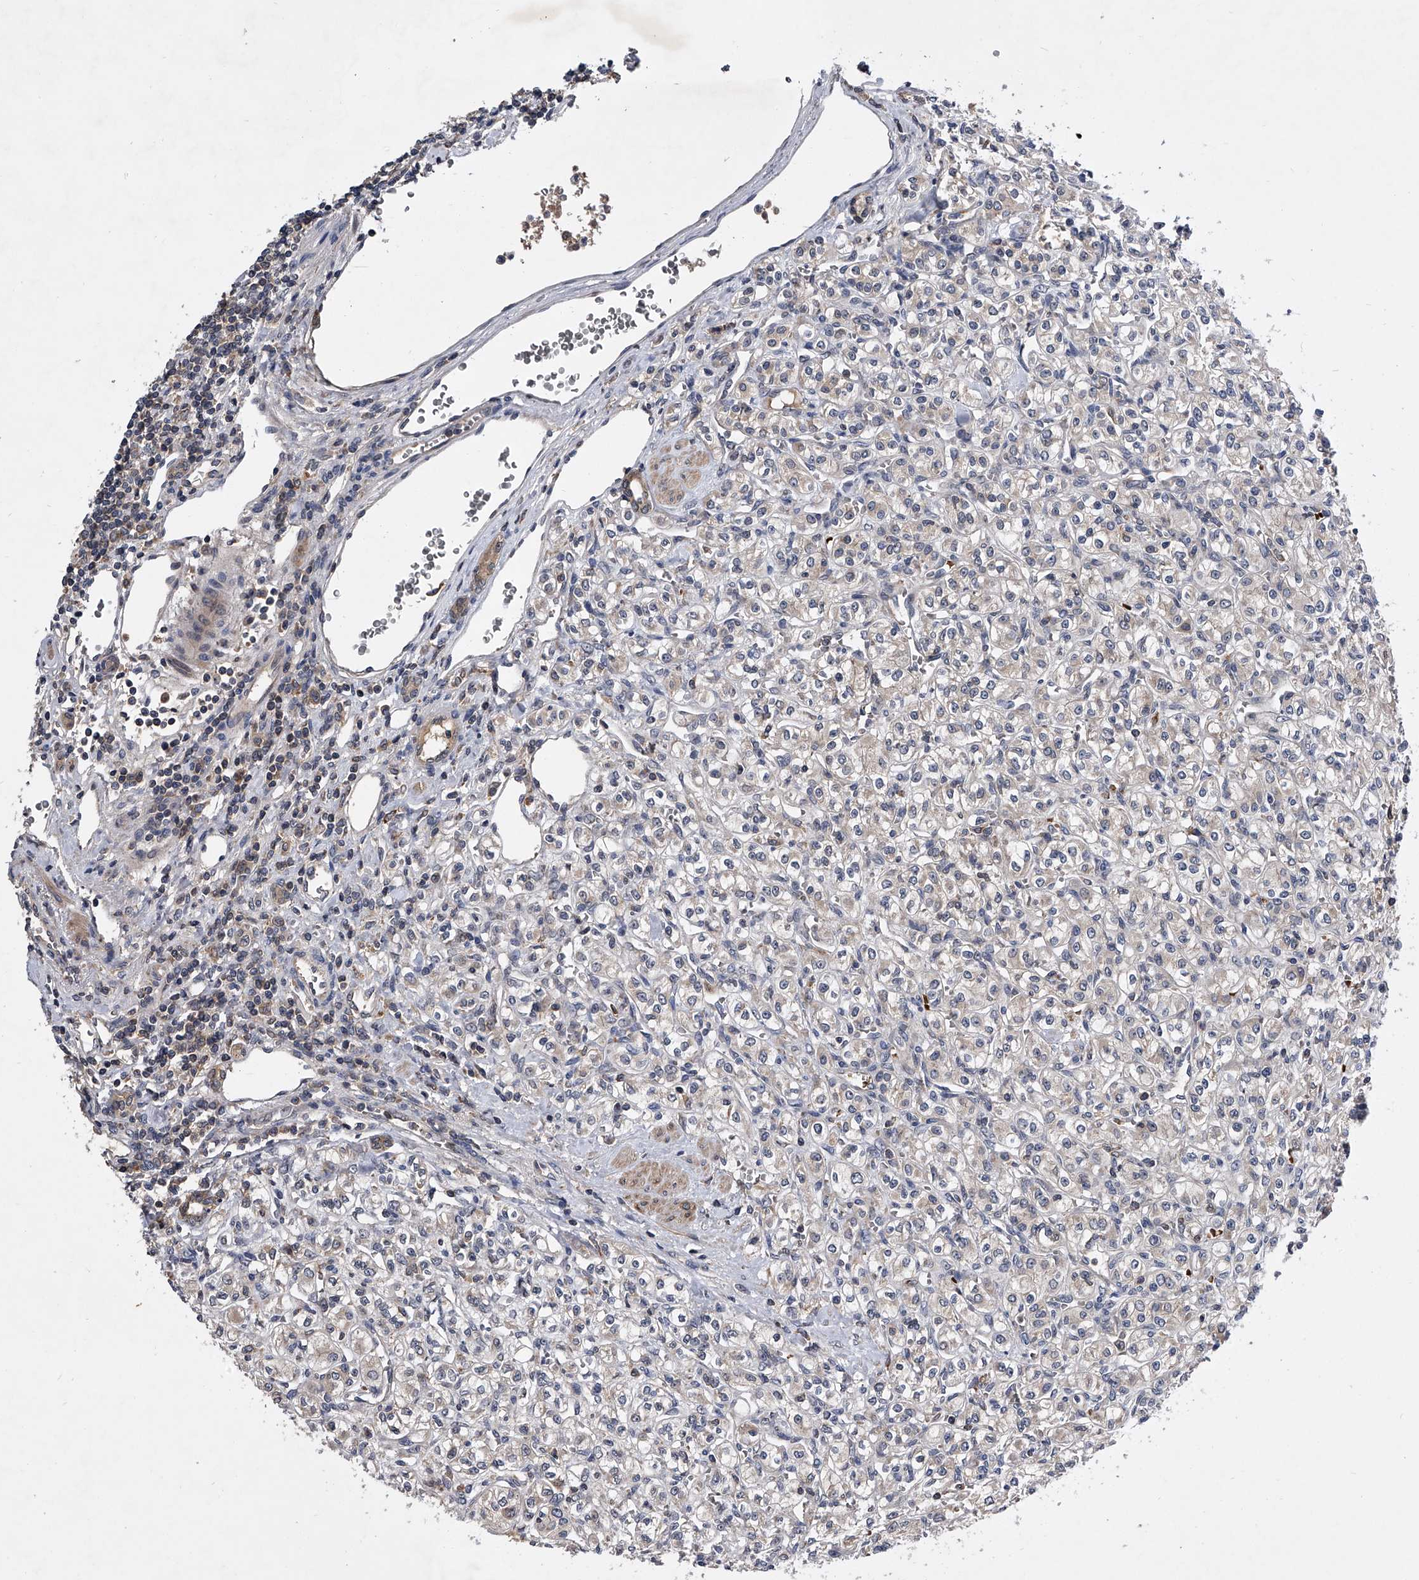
{"staining": {"intensity": "negative", "quantity": "none", "location": "none"}, "tissue": "renal cancer", "cell_type": "Tumor cells", "image_type": "cancer", "snomed": [{"axis": "morphology", "description": "Adenocarcinoma, NOS"}, {"axis": "topography", "description": "Kidney"}], "caption": "The photomicrograph exhibits no staining of tumor cells in renal adenocarcinoma.", "gene": "ZNF30", "patient": {"sex": "male", "age": 77}}